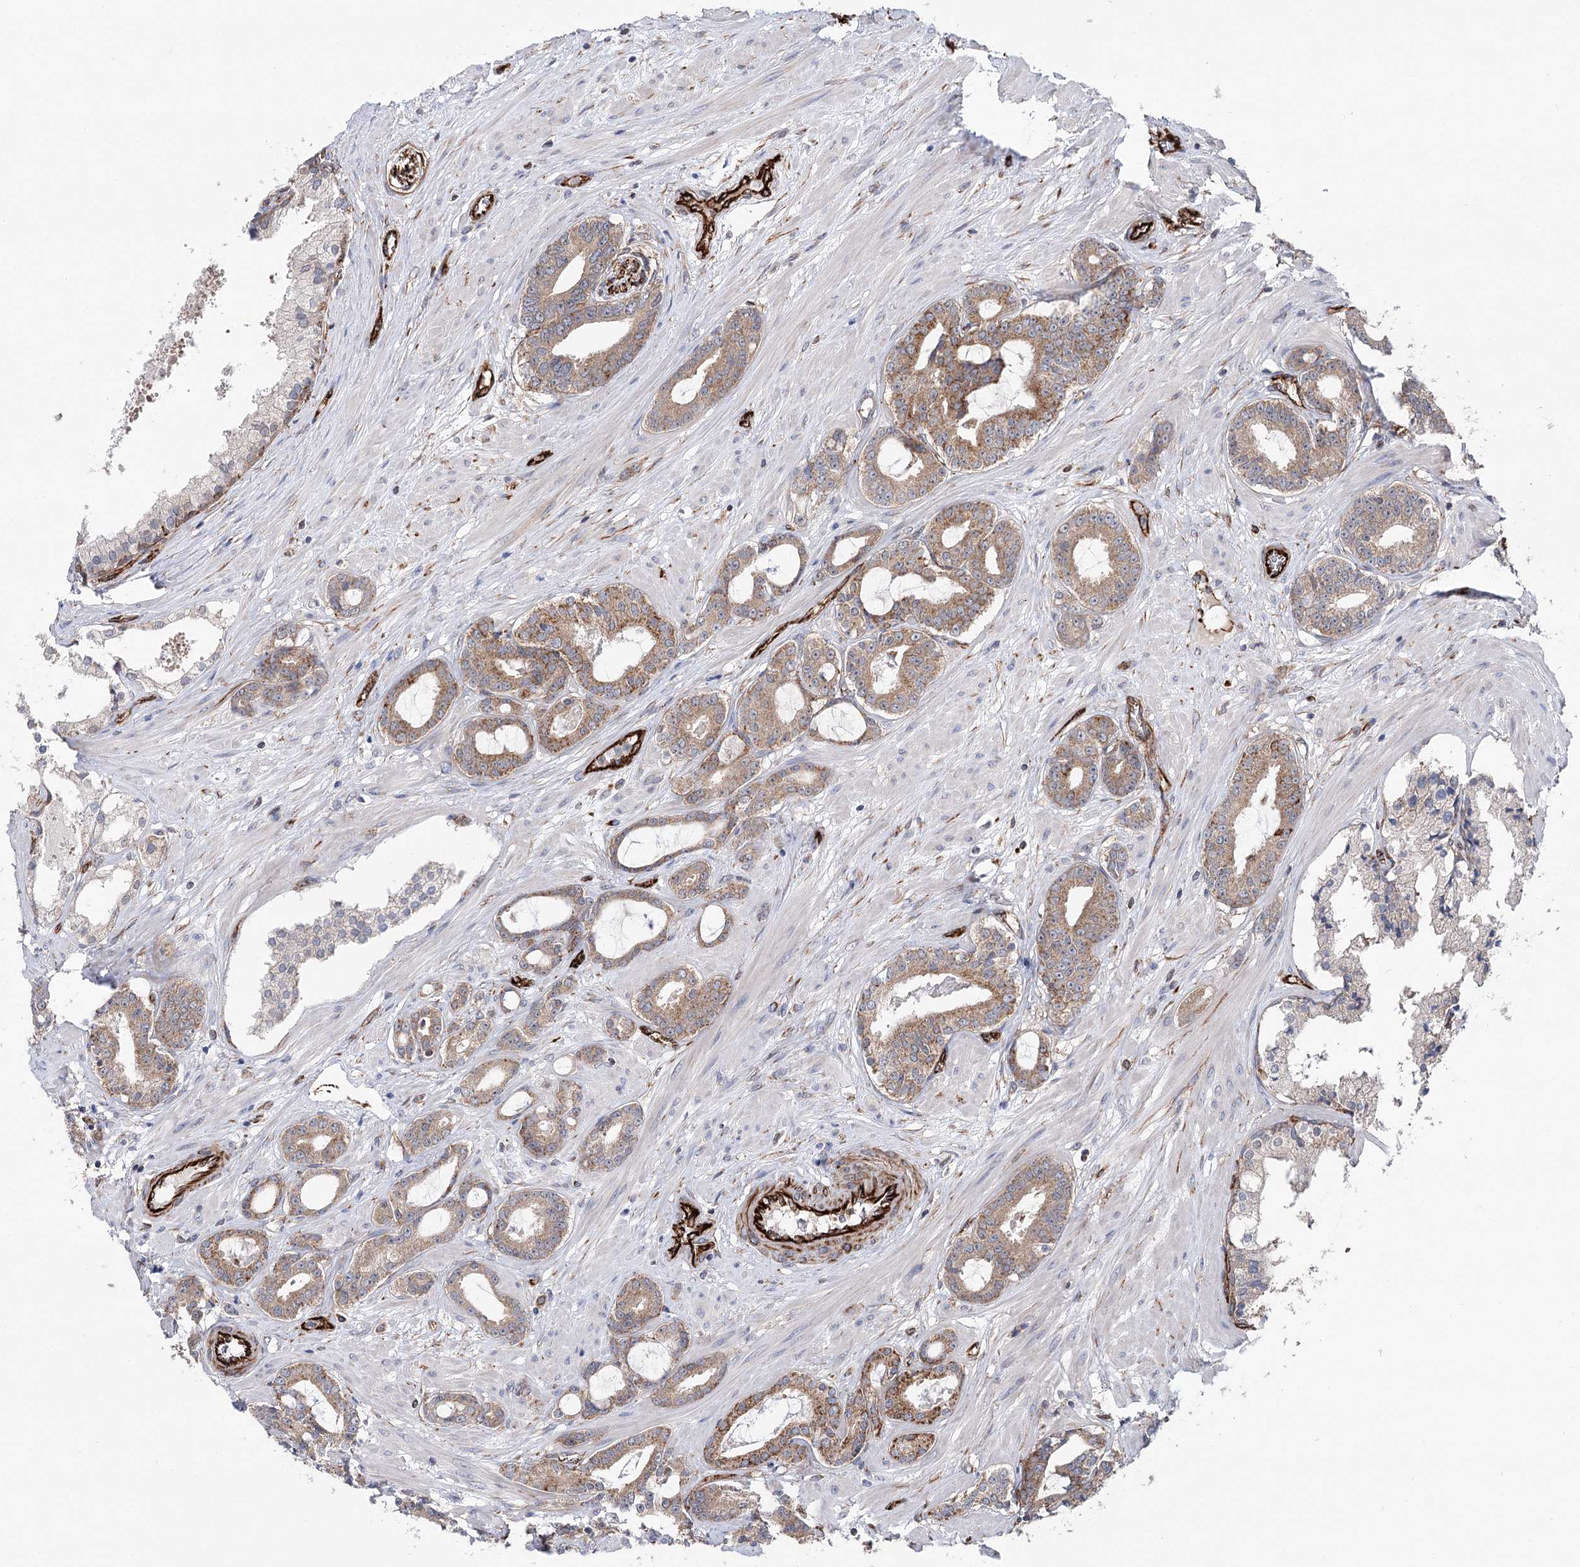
{"staining": {"intensity": "moderate", "quantity": ">75%", "location": "cytoplasmic/membranous"}, "tissue": "prostate cancer", "cell_type": "Tumor cells", "image_type": "cancer", "snomed": [{"axis": "morphology", "description": "Adenocarcinoma, High grade"}, {"axis": "topography", "description": "Prostate"}], "caption": "Moderate cytoplasmic/membranous protein staining is present in approximately >75% of tumor cells in high-grade adenocarcinoma (prostate). (DAB IHC with brightfield microscopy, high magnification).", "gene": "MIB1", "patient": {"sex": "male", "age": 58}}